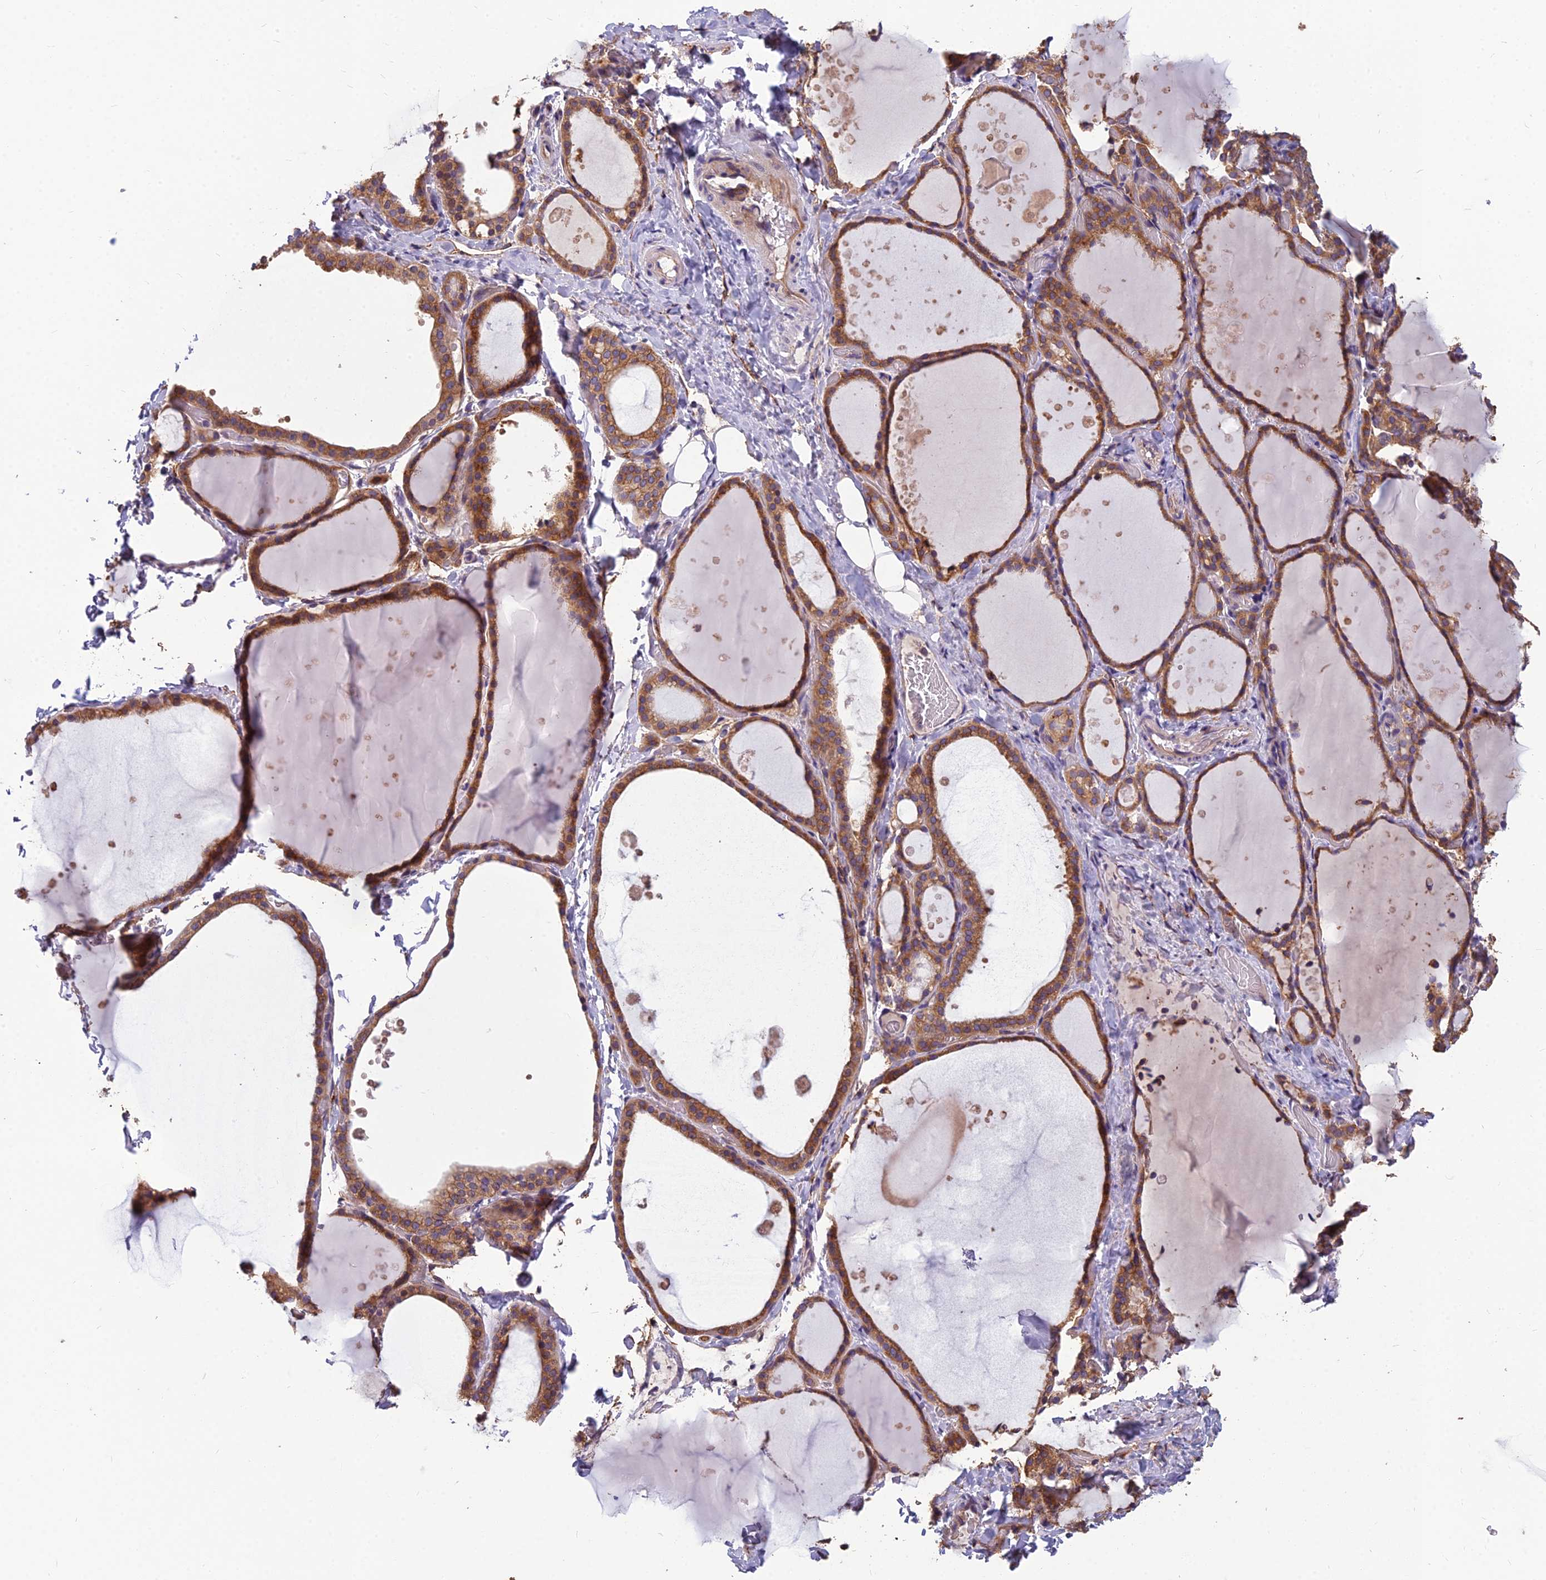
{"staining": {"intensity": "moderate", "quantity": ">75%", "location": "cytoplasmic/membranous"}, "tissue": "thyroid gland", "cell_type": "Glandular cells", "image_type": "normal", "snomed": [{"axis": "morphology", "description": "Normal tissue, NOS"}, {"axis": "topography", "description": "Thyroid gland"}], "caption": "Protein analysis of benign thyroid gland shows moderate cytoplasmic/membranous staining in about >75% of glandular cells. (DAB (3,3'-diaminobenzidine) IHC with brightfield microscopy, high magnification).", "gene": "TSPAN15", "patient": {"sex": "female", "age": 44}}